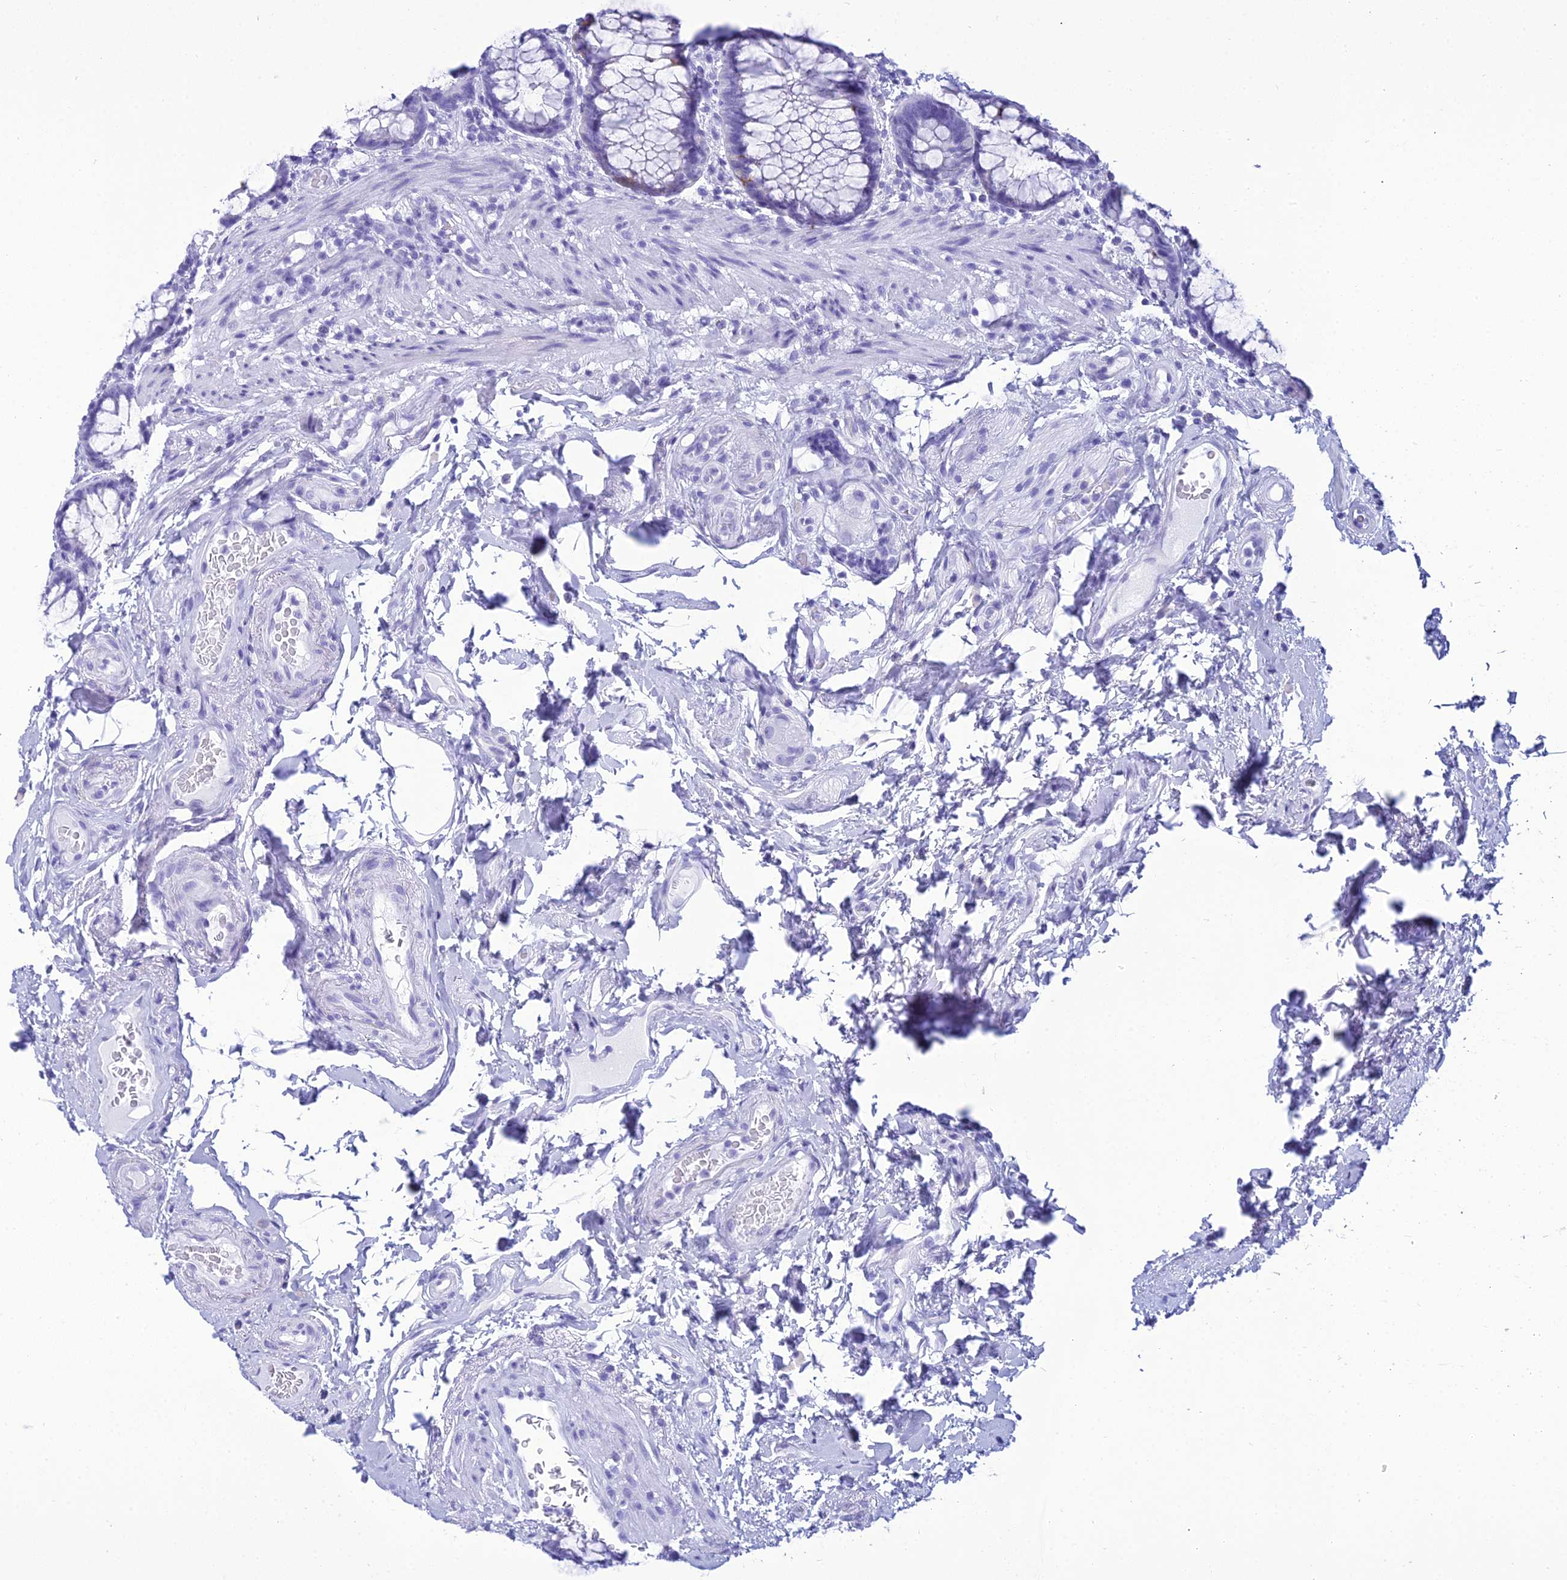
{"staining": {"intensity": "negative", "quantity": "none", "location": "none"}, "tissue": "rectum", "cell_type": "Glandular cells", "image_type": "normal", "snomed": [{"axis": "morphology", "description": "Normal tissue, NOS"}, {"axis": "topography", "description": "Rectum"}], "caption": "Immunohistochemistry (IHC) micrograph of unremarkable rectum stained for a protein (brown), which demonstrates no positivity in glandular cells. Brightfield microscopy of immunohistochemistry (IHC) stained with DAB (3,3'-diaminobenzidine) (brown) and hematoxylin (blue), captured at high magnification.", "gene": "ZNF442", "patient": {"sex": "male", "age": 83}}